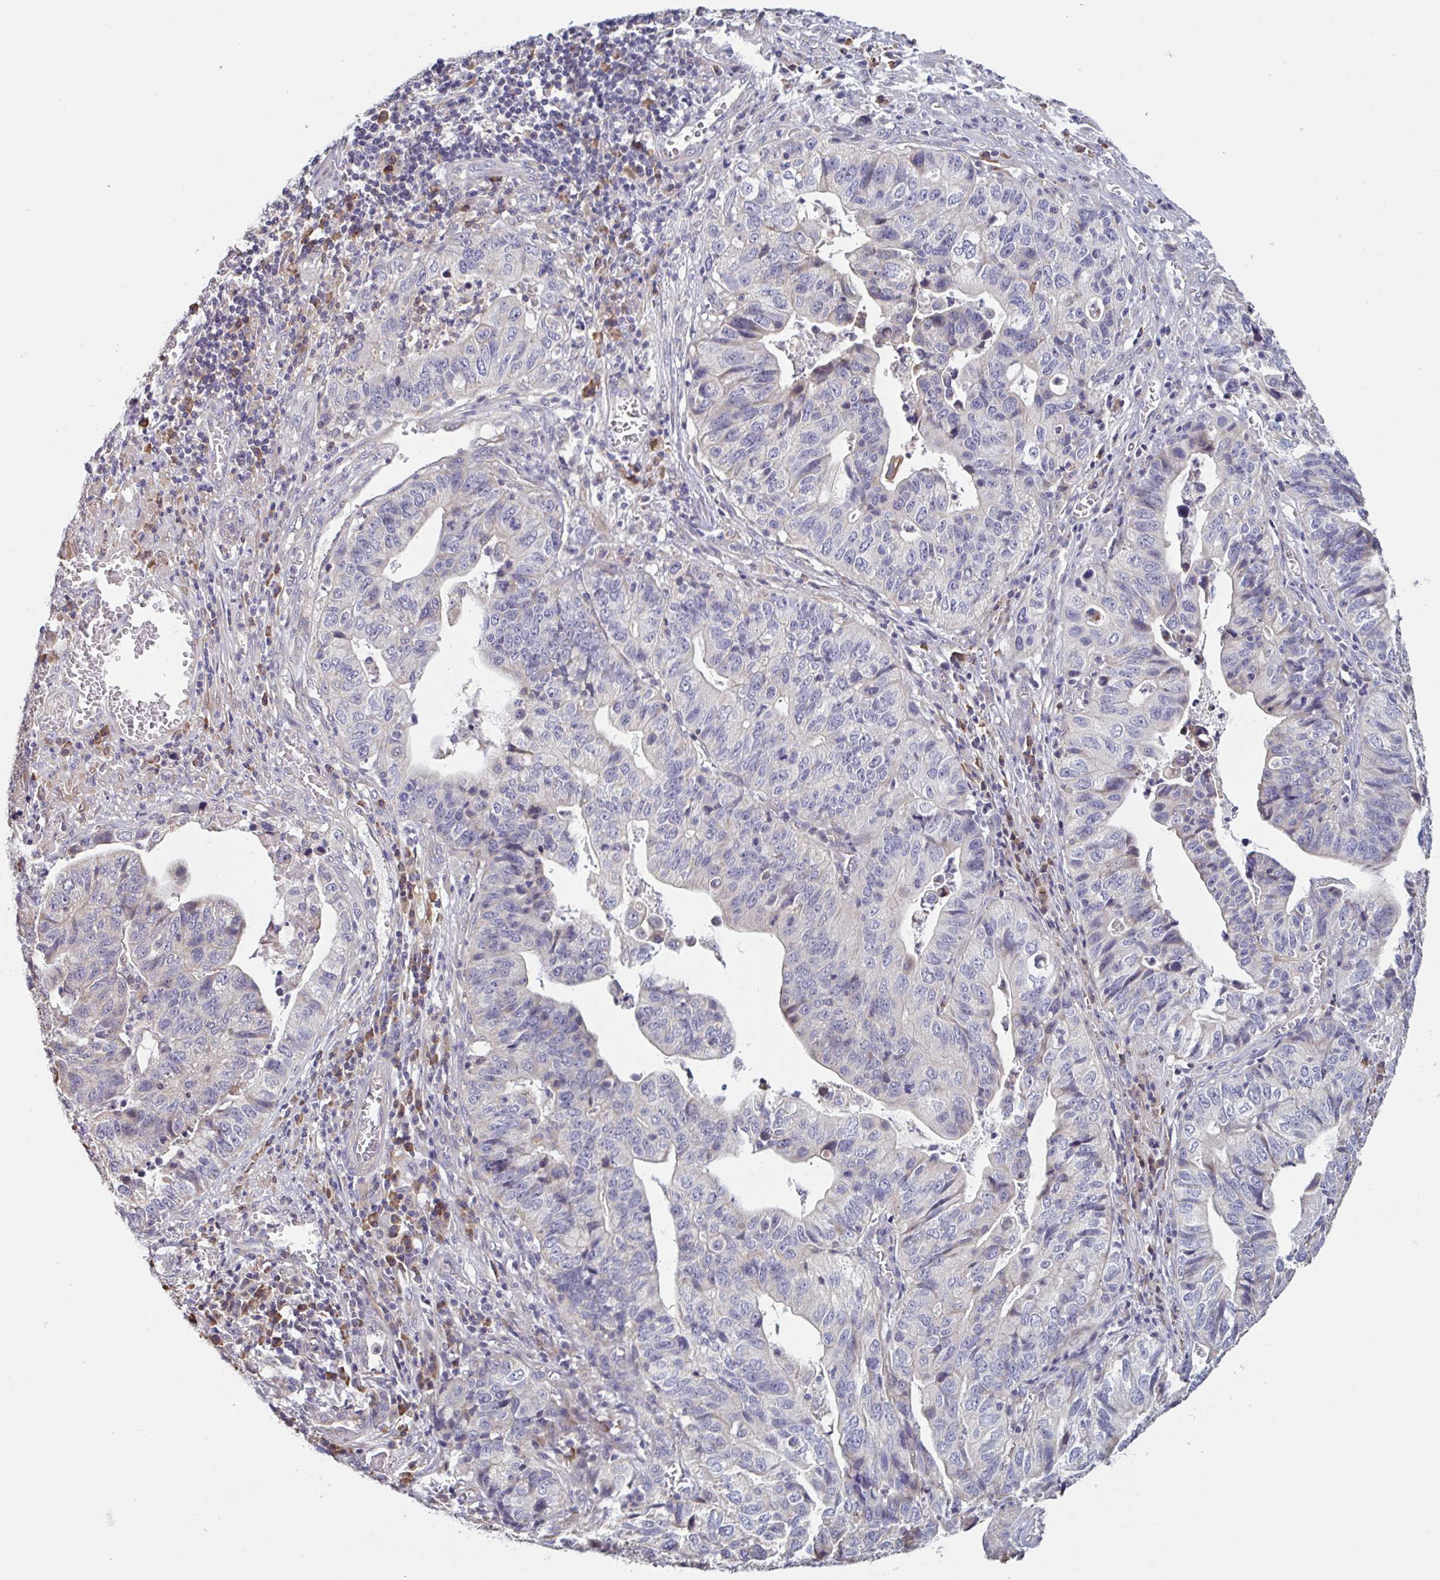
{"staining": {"intensity": "negative", "quantity": "none", "location": "none"}, "tissue": "stomach cancer", "cell_type": "Tumor cells", "image_type": "cancer", "snomed": [{"axis": "morphology", "description": "Adenocarcinoma, NOS"}, {"axis": "topography", "description": "Stomach, upper"}], "caption": "Tumor cells show no significant protein positivity in adenocarcinoma (stomach).", "gene": "CD1E", "patient": {"sex": "female", "age": 67}}